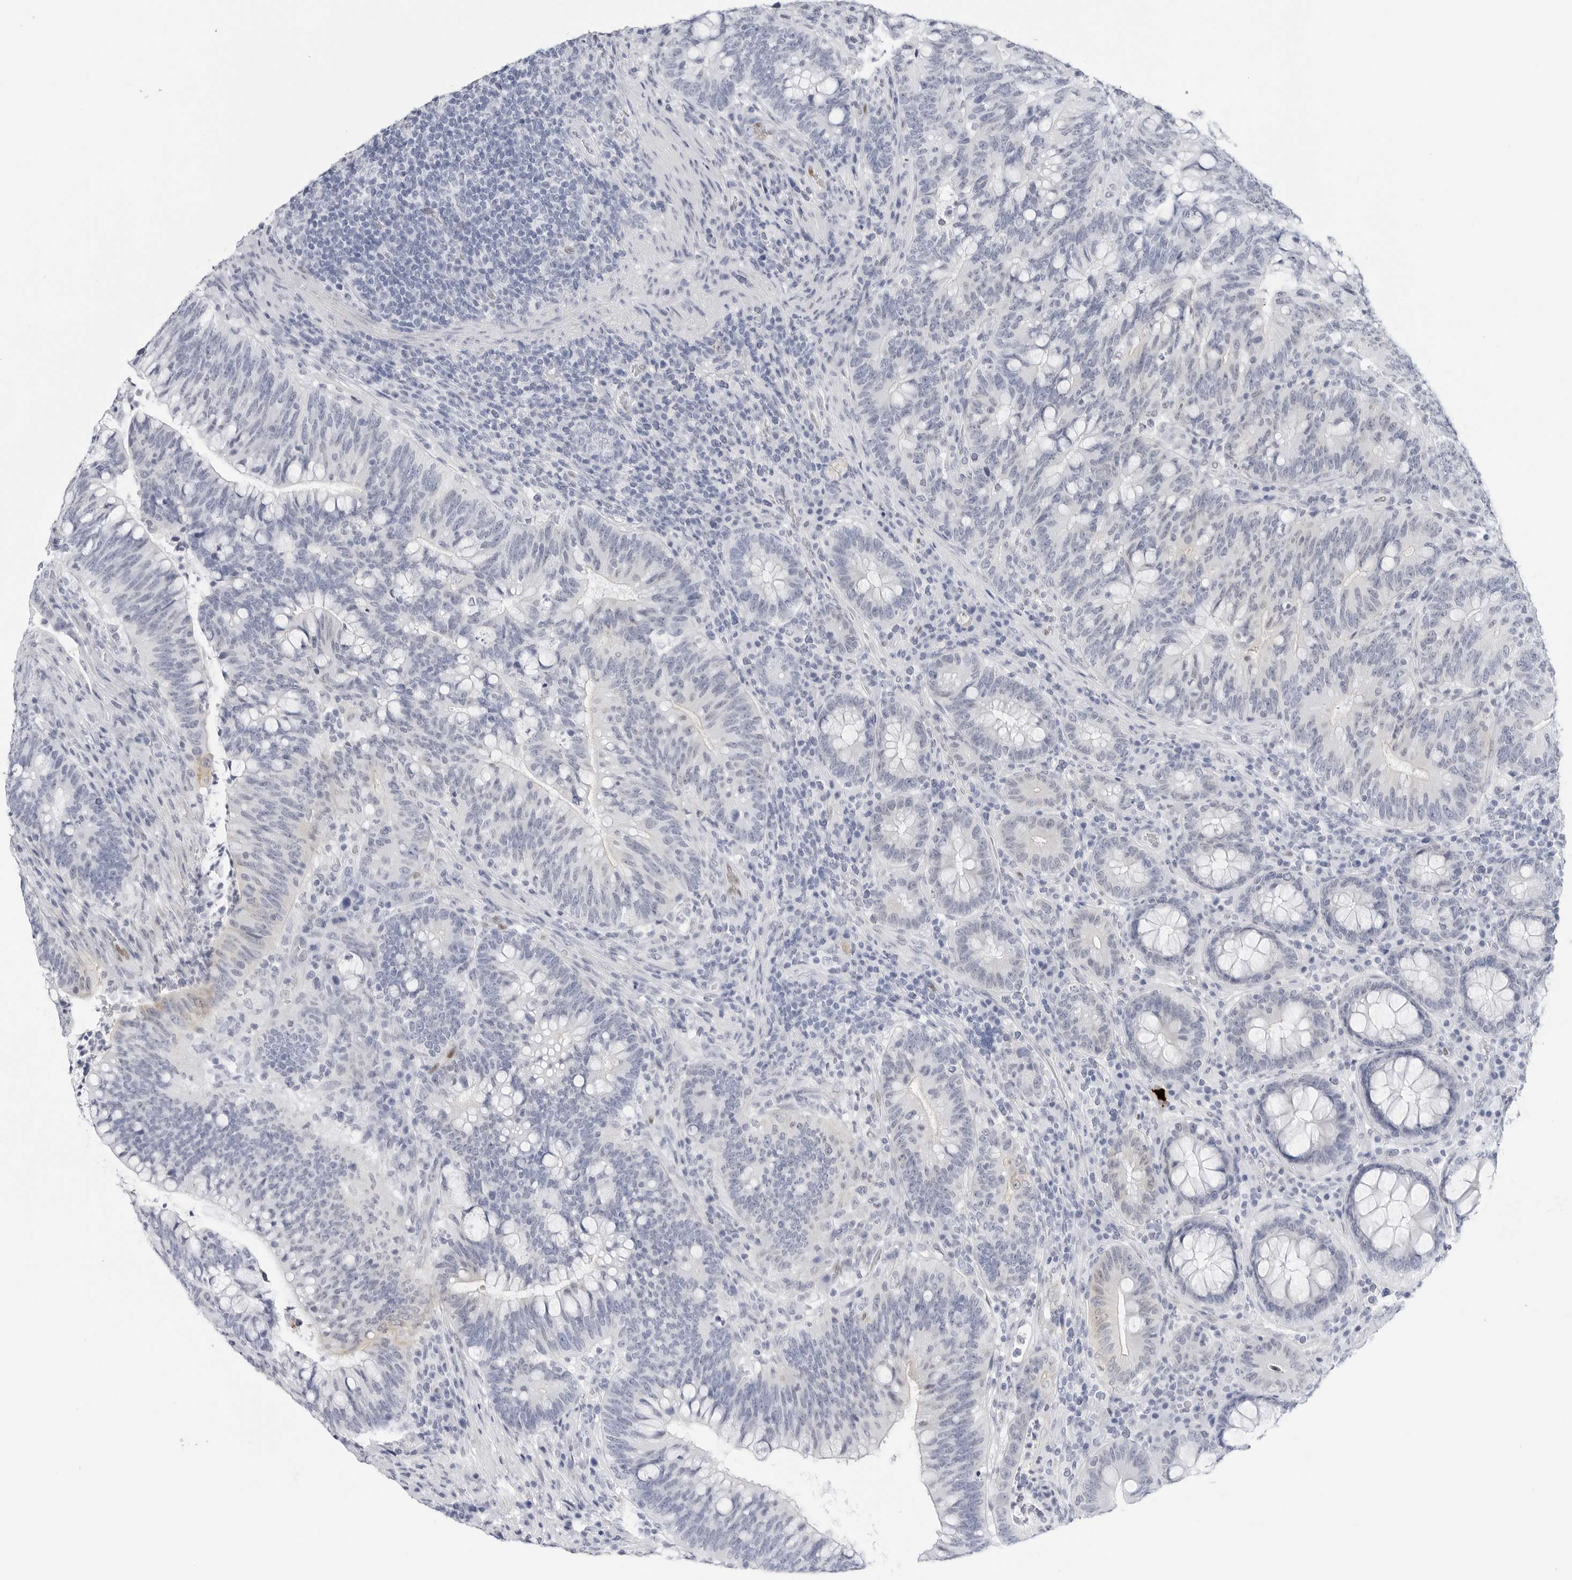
{"staining": {"intensity": "negative", "quantity": "none", "location": "none"}, "tissue": "colorectal cancer", "cell_type": "Tumor cells", "image_type": "cancer", "snomed": [{"axis": "morphology", "description": "Adenocarcinoma, NOS"}, {"axis": "topography", "description": "Colon"}], "caption": "The photomicrograph demonstrates no staining of tumor cells in colorectal cancer (adenocarcinoma). The staining was performed using DAB (3,3'-diaminobenzidine) to visualize the protein expression in brown, while the nuclei were stained in blue with hematoxylin (Magnification: 20x).", "gene": "SLC19A1", "patient": {"sex": "female", "age": 66}}